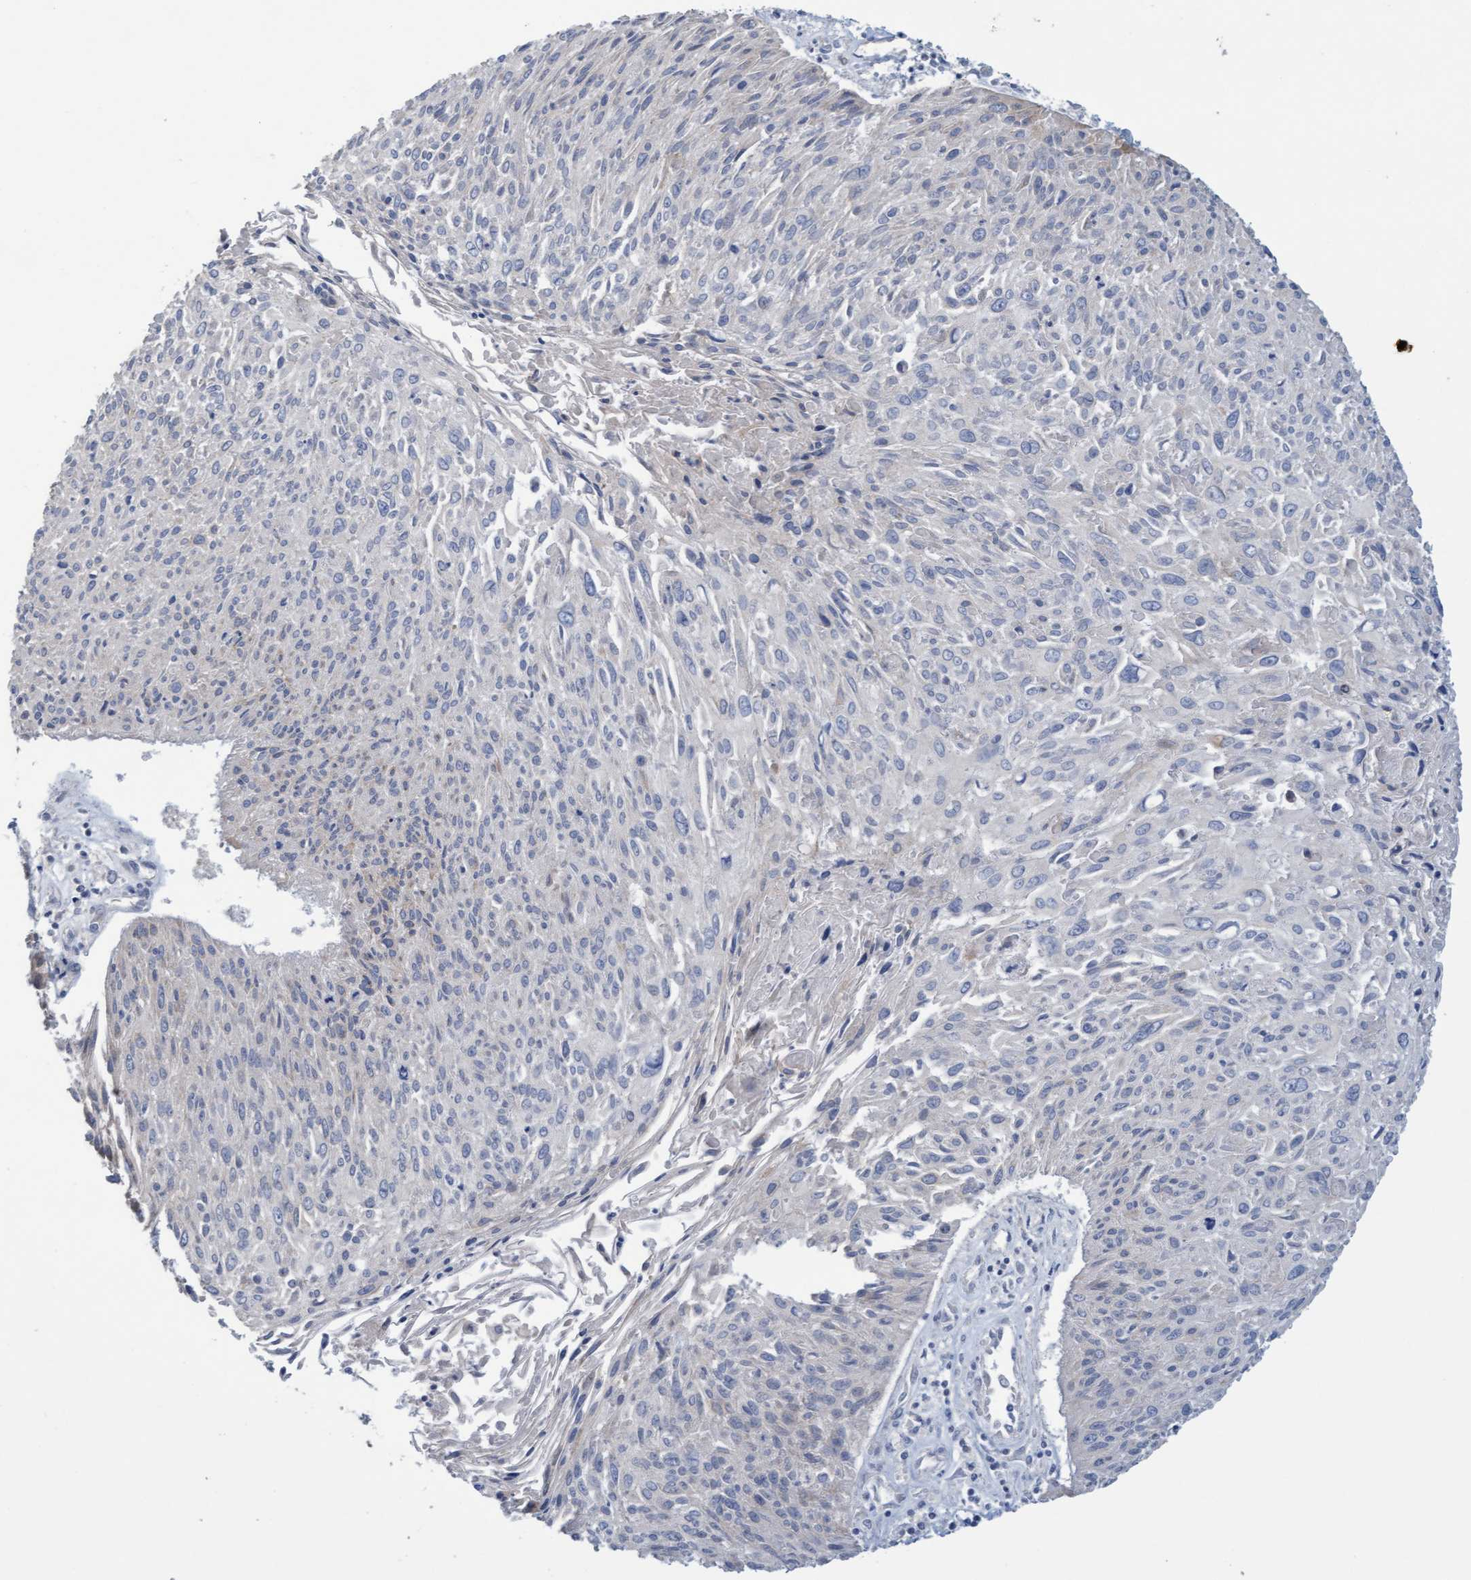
{"staining": {"intensity": "moderate", "quantity": "<25%", "location": "cytoplasmic/membranous"}, "tissue": "cervical cancer", "cell_type": "Tumor cells", "image_type": "cancer", "snomed": [{"axis": "morphology", "description": "Squamous cell carcinoma, NOS"}, {"axis": "topography", "description": "Cervix"}], "caption": "Moderate cytoplasmic/membranous positivity is identified in about <25% of tumor cells in cervical cancer.", "gene": "SLC28A3", "patient": {"sex": "female", "age": 51}}